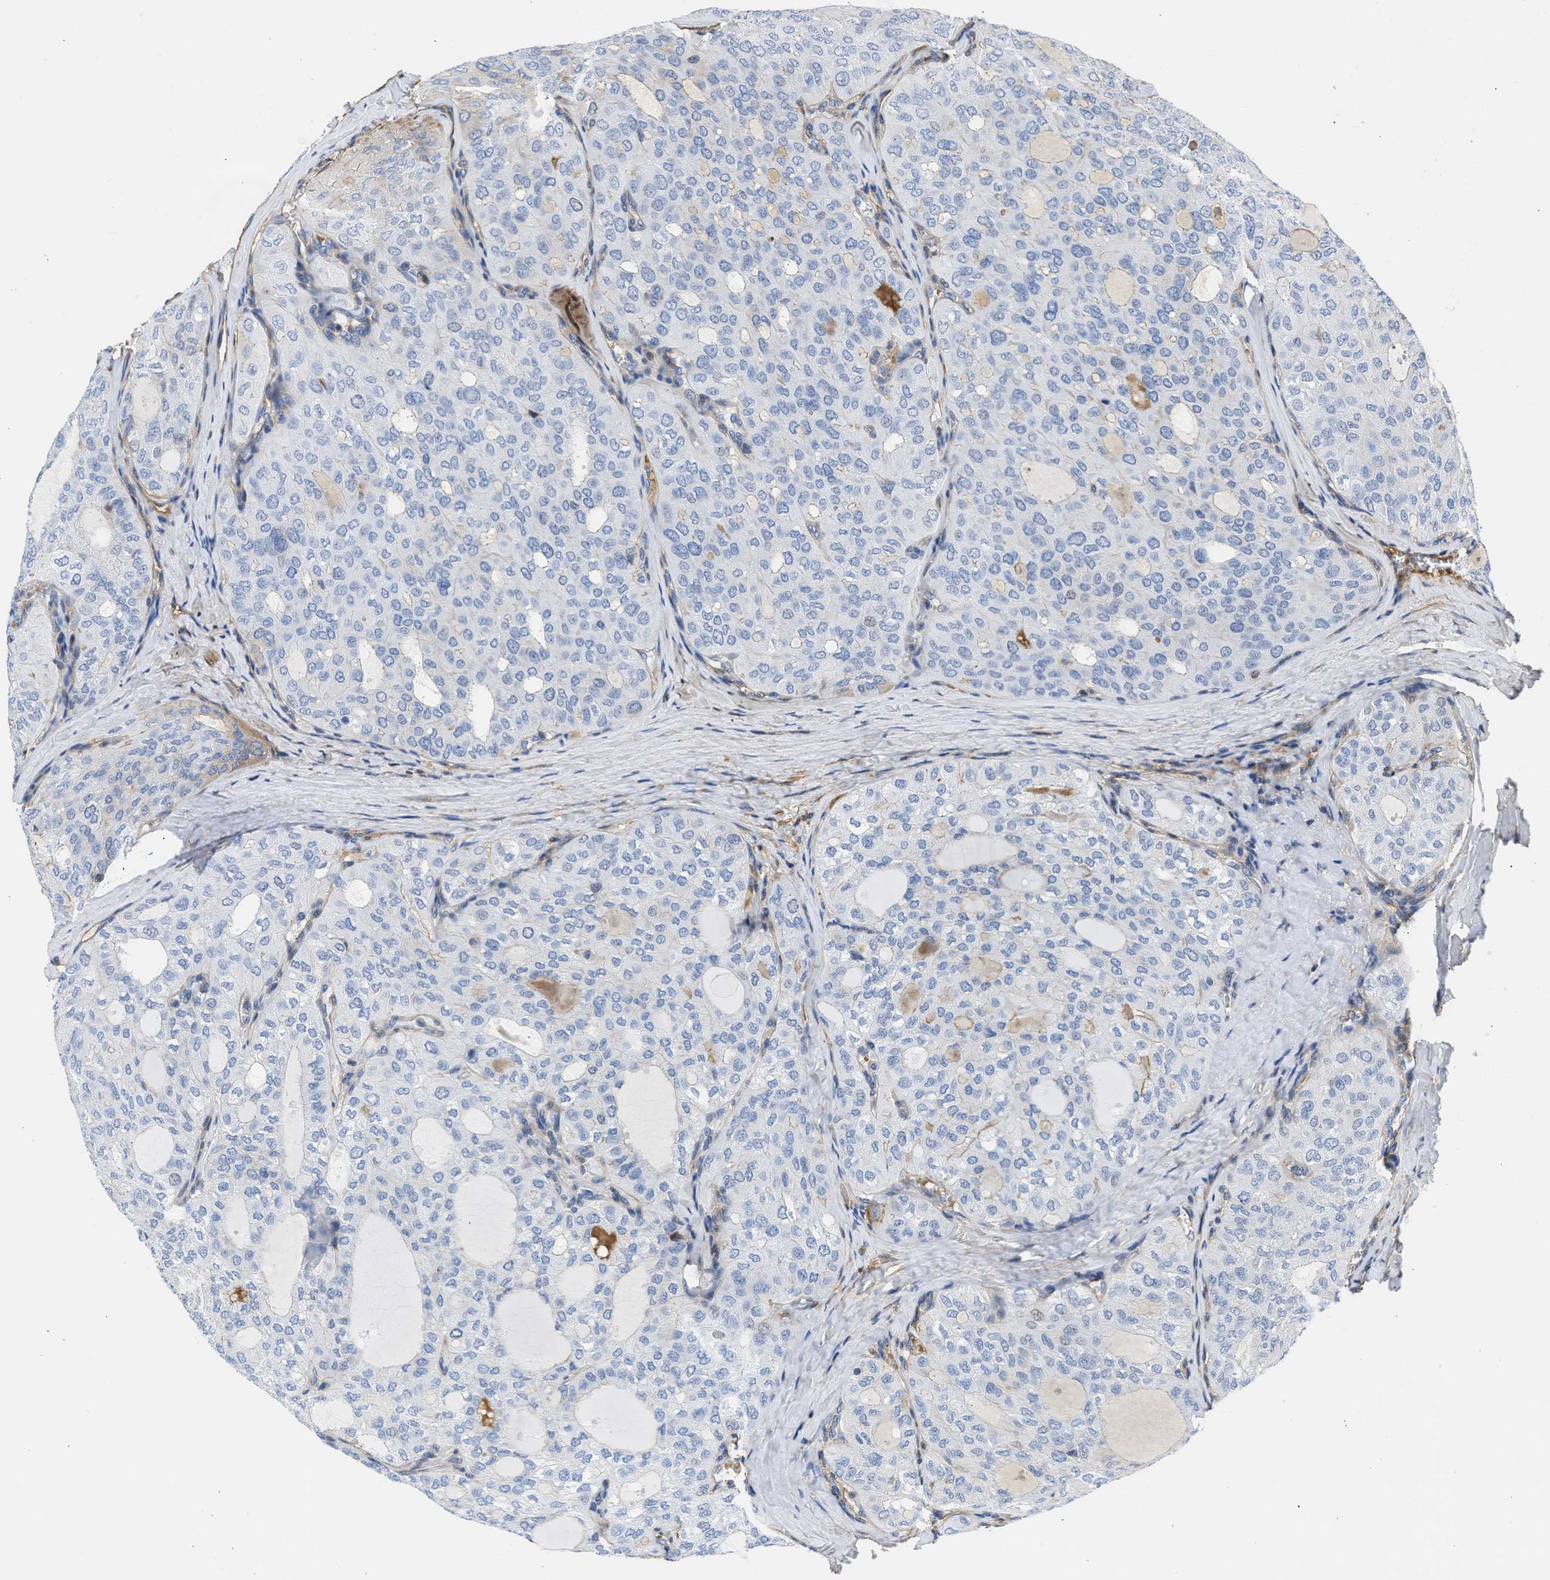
{"staining": {"intensity": "negative", "quantity": "none", "location": "none"}, "tissue": "thyroid cancer", "cell_type": "Tumor cells", "image_type": "cancer", "snomed": [{"axis": "morphology", "description": "Follicular adenoma carcinoma, NOS"}, {"axis": "topography", "description": "Thyroid gland"}], "caption": "Histopathology image shows no significant protein positivity in tumor cells of follicular adenoma carcinoma (thyroid).", "gene": "MAS1L", "patient": {"sex": "male", "age": 75}}